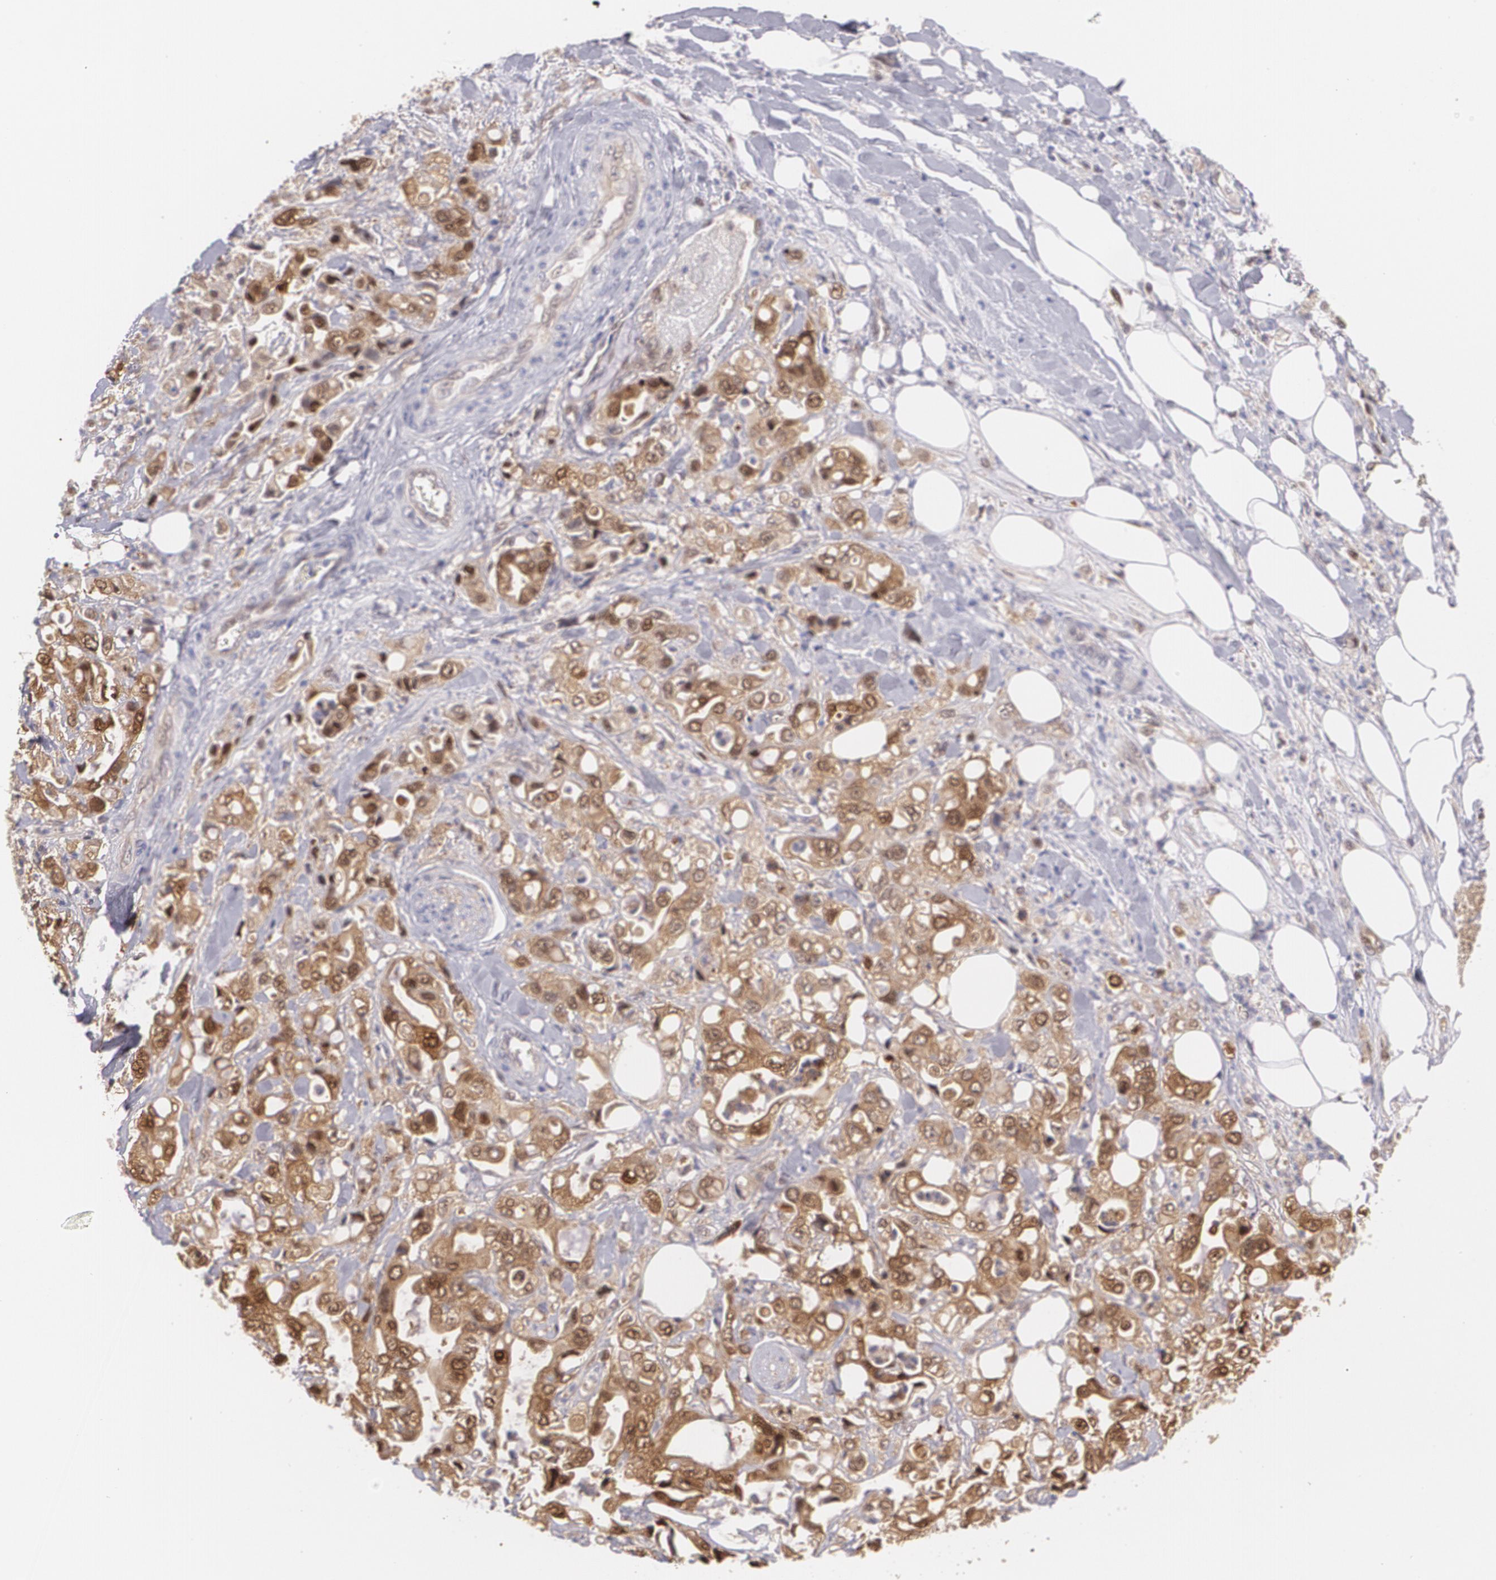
{"staining": {"intensity": "strong", "quantity": ">75%", "location": "cytoplasmic/membranous,nuclear"}, "tissue": "pancreatic cancer", "cell_type": "Tumor cells", "image_type": "cancer", "snomed": [{"axis": "morphology", "description": "Adenocarcinoma, NOS"}, {"axis": "topography", "description": "Pancreas"}], "caption": "Pancreatic cancer (adenocarcinoma) stained with a brown dye reveals strong cytoplasmic/membranous and nuclear positive positivity in about >75% of tumor cells.", "gene": "HSPH1", "patient": {"sex": "male", "age": 70}}